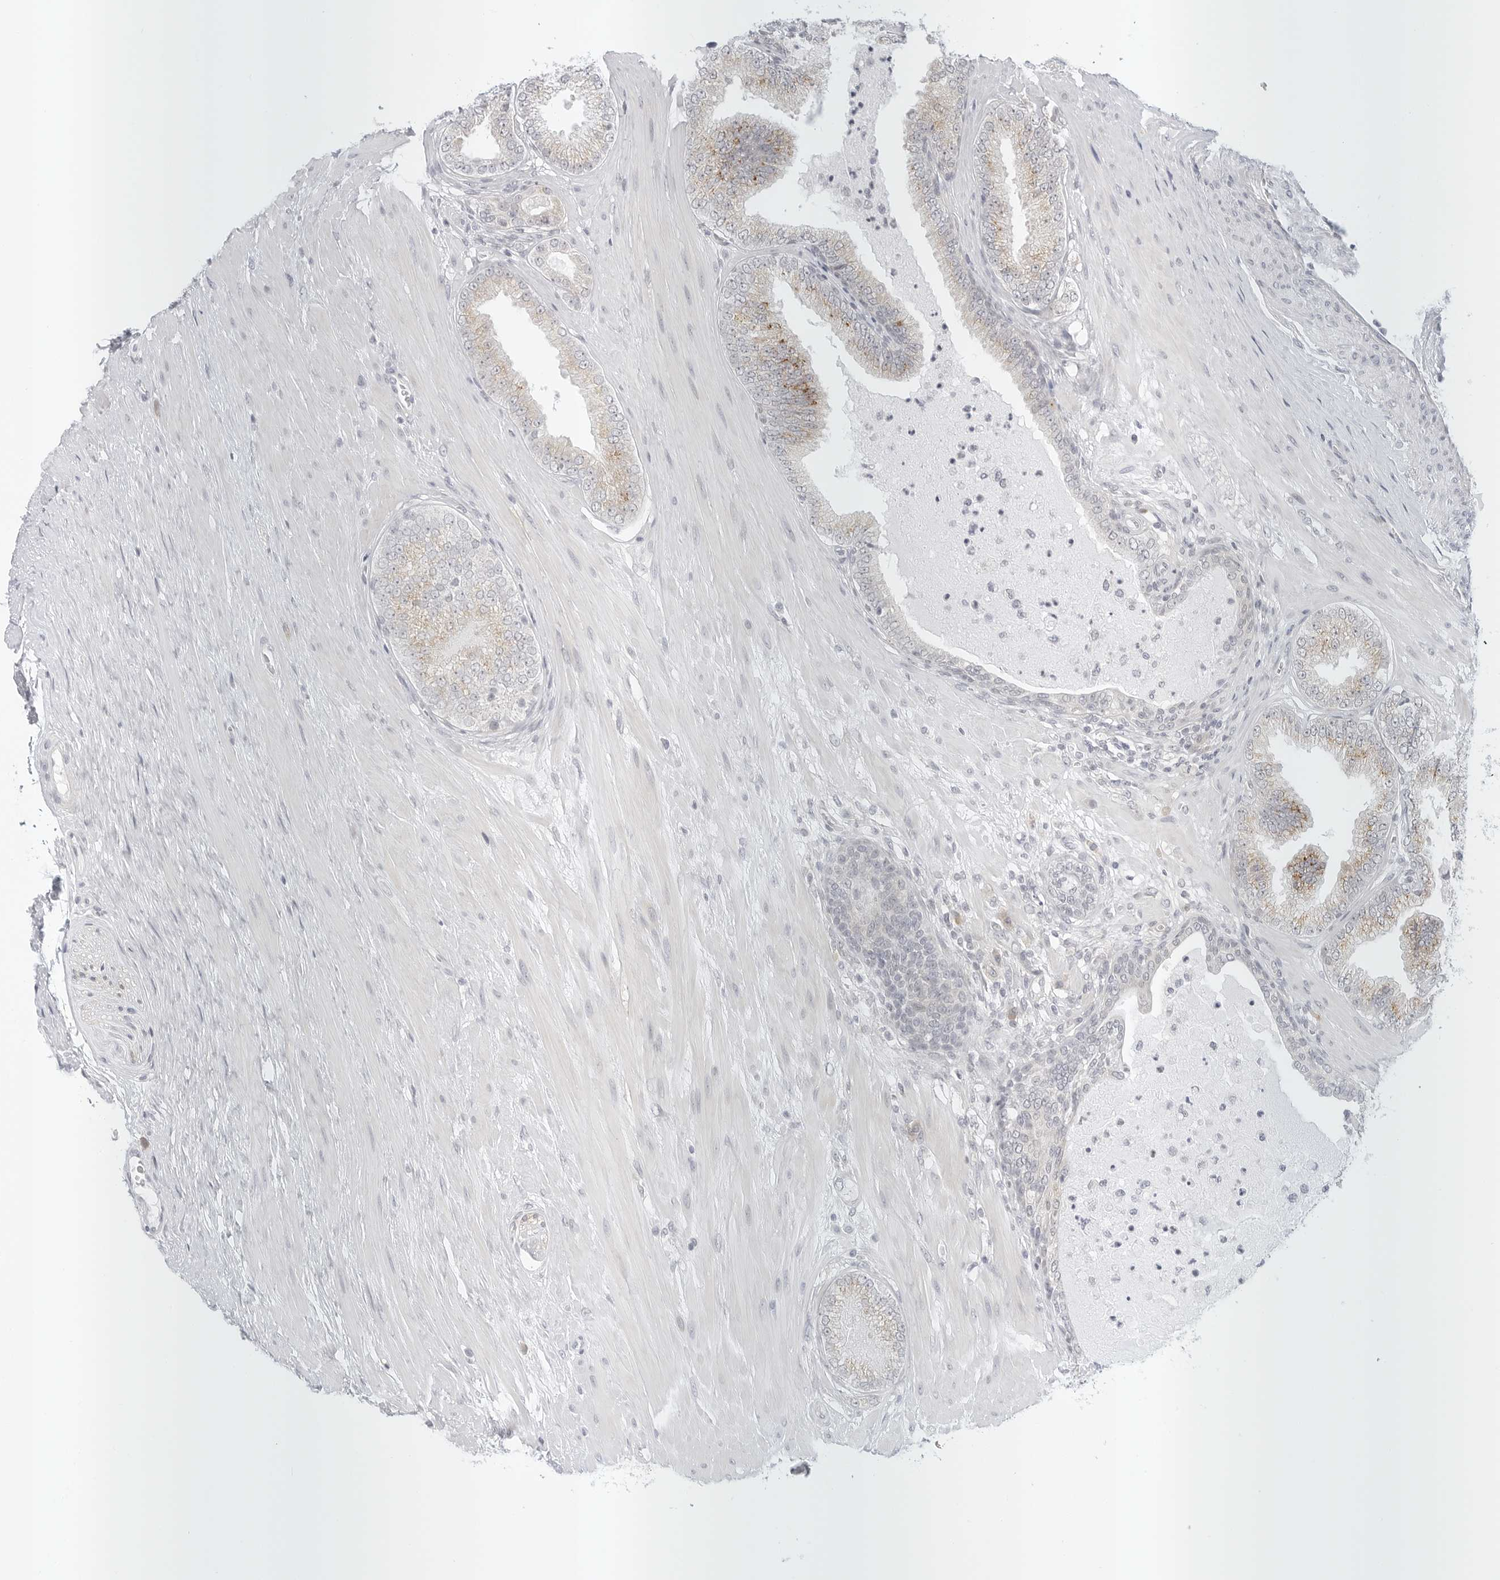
{"staining": {"intensity": "weak", "quantity": "<25%", "location": "cytoplasmic/membranous"}, "tissue": "prostate cancer", "cell_type": "Tumor cells", "image_type": "cancer", "snomed": [{"axis": "morphology", "description": "Adenocarcinoma, Low grade"}, {"axis": "topography", "description": "Prostate"}], "caption": "Micrograph shows no protein positivity in tumor cells of adenocarcinoma (low-grade) (prostate) tissue.", "gene": "TCP1", "patient": {"sex": "male", "age": 63}}